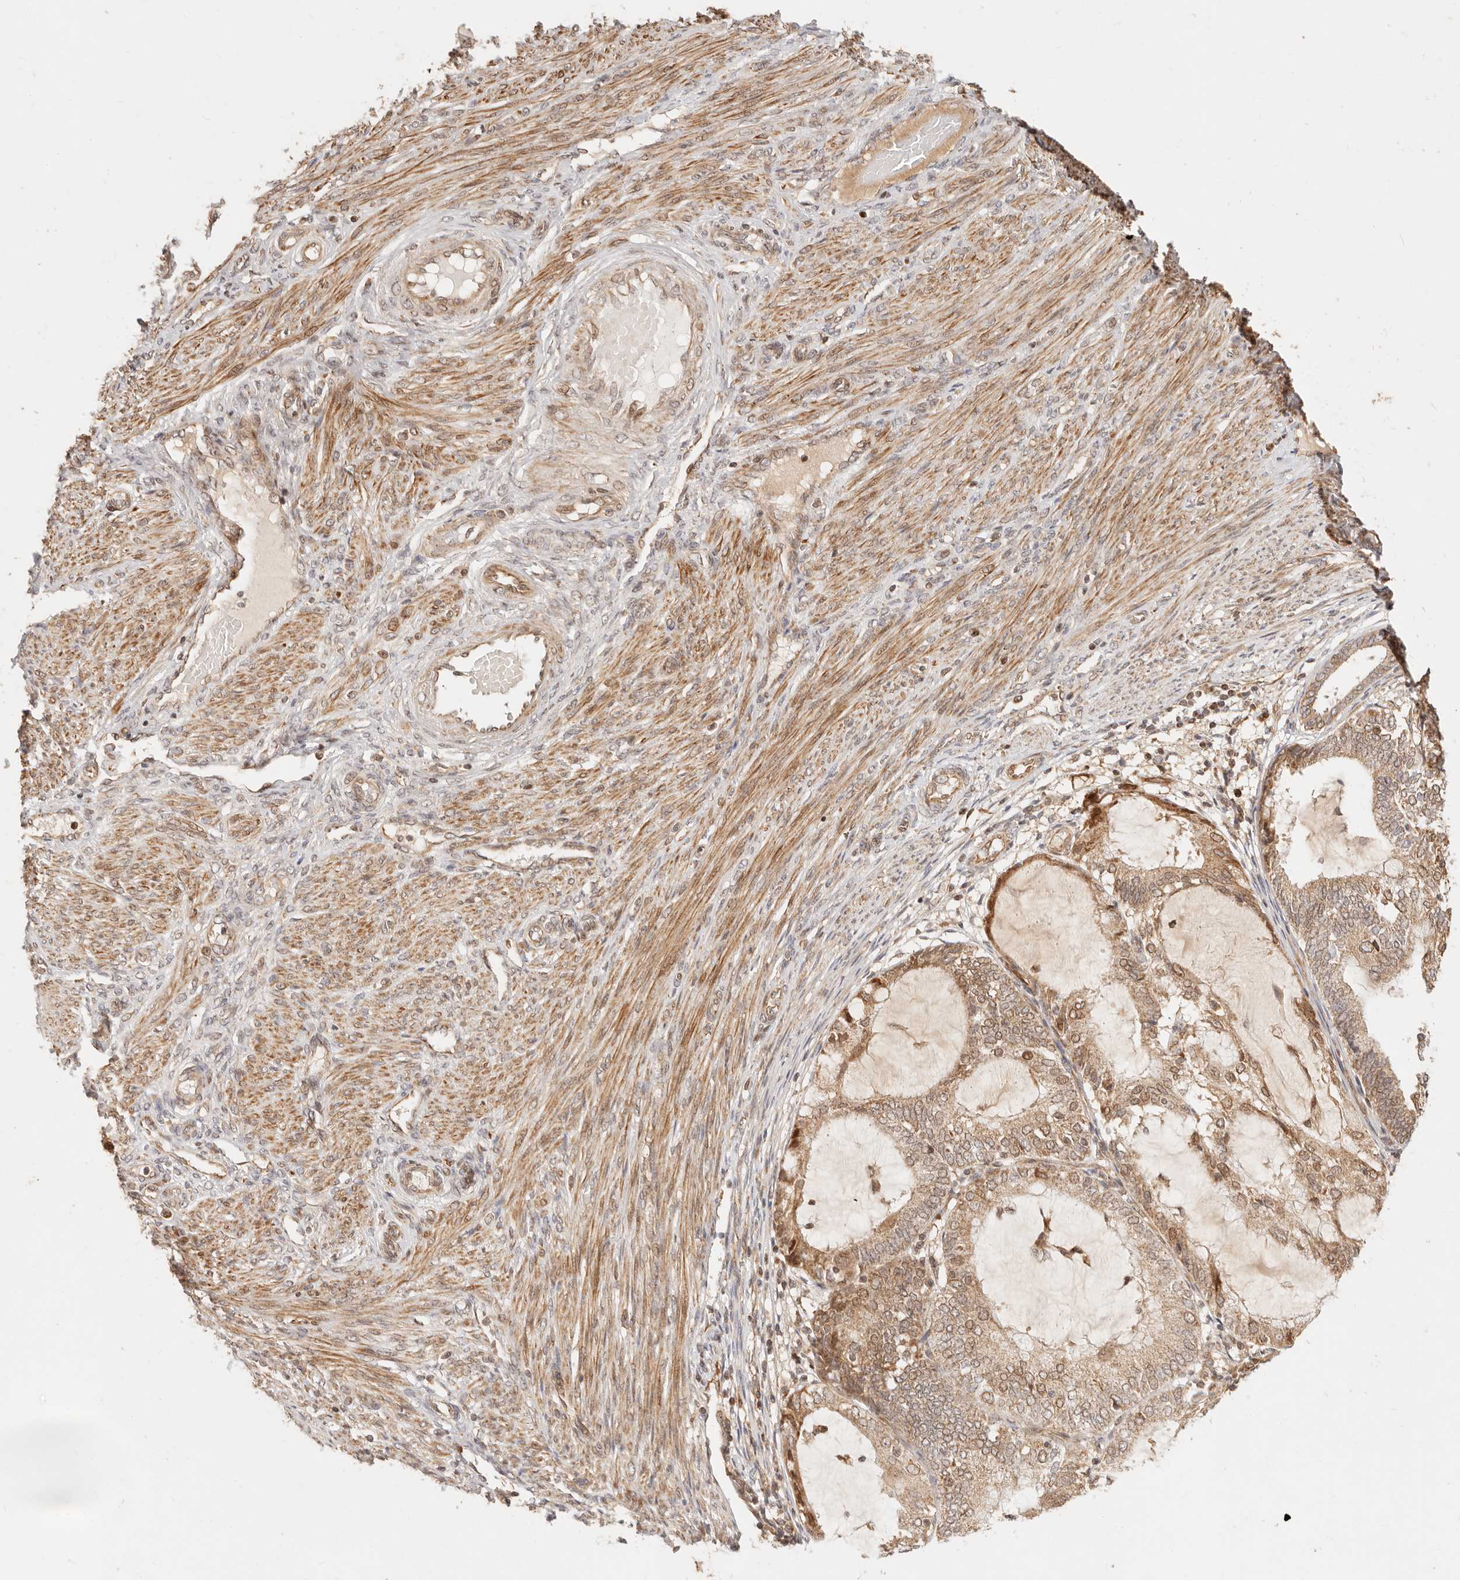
{"staining": {"intensity": "moderate", "quantity": ">75%", "location": "cytoplasmic/membranous,nuclear"}, "tissue": "endometrial cancer", "cell_type": "Tumor cells", "image_type": "cancer", "snomed": [{"axis": "morphology", "description": "Adenocarcinoma, NOS"}, {"axis": "topography", "description": "Endometrium"}], "caption": "Protein staining of endometrial cancer (adenocarcinoma) tissue exhibits moderate cytoplasmic/membranous and nuclear positivity in about >75% of tumor cells. The staining is performed using DAB (3,3'-diaminobenzidine) brown chromogen to label protein expression. The nuclei are counter-stained blue using hematoxylin.", "gene": "TIMM17A", "patient": {"sex": "female", "age": 81}}